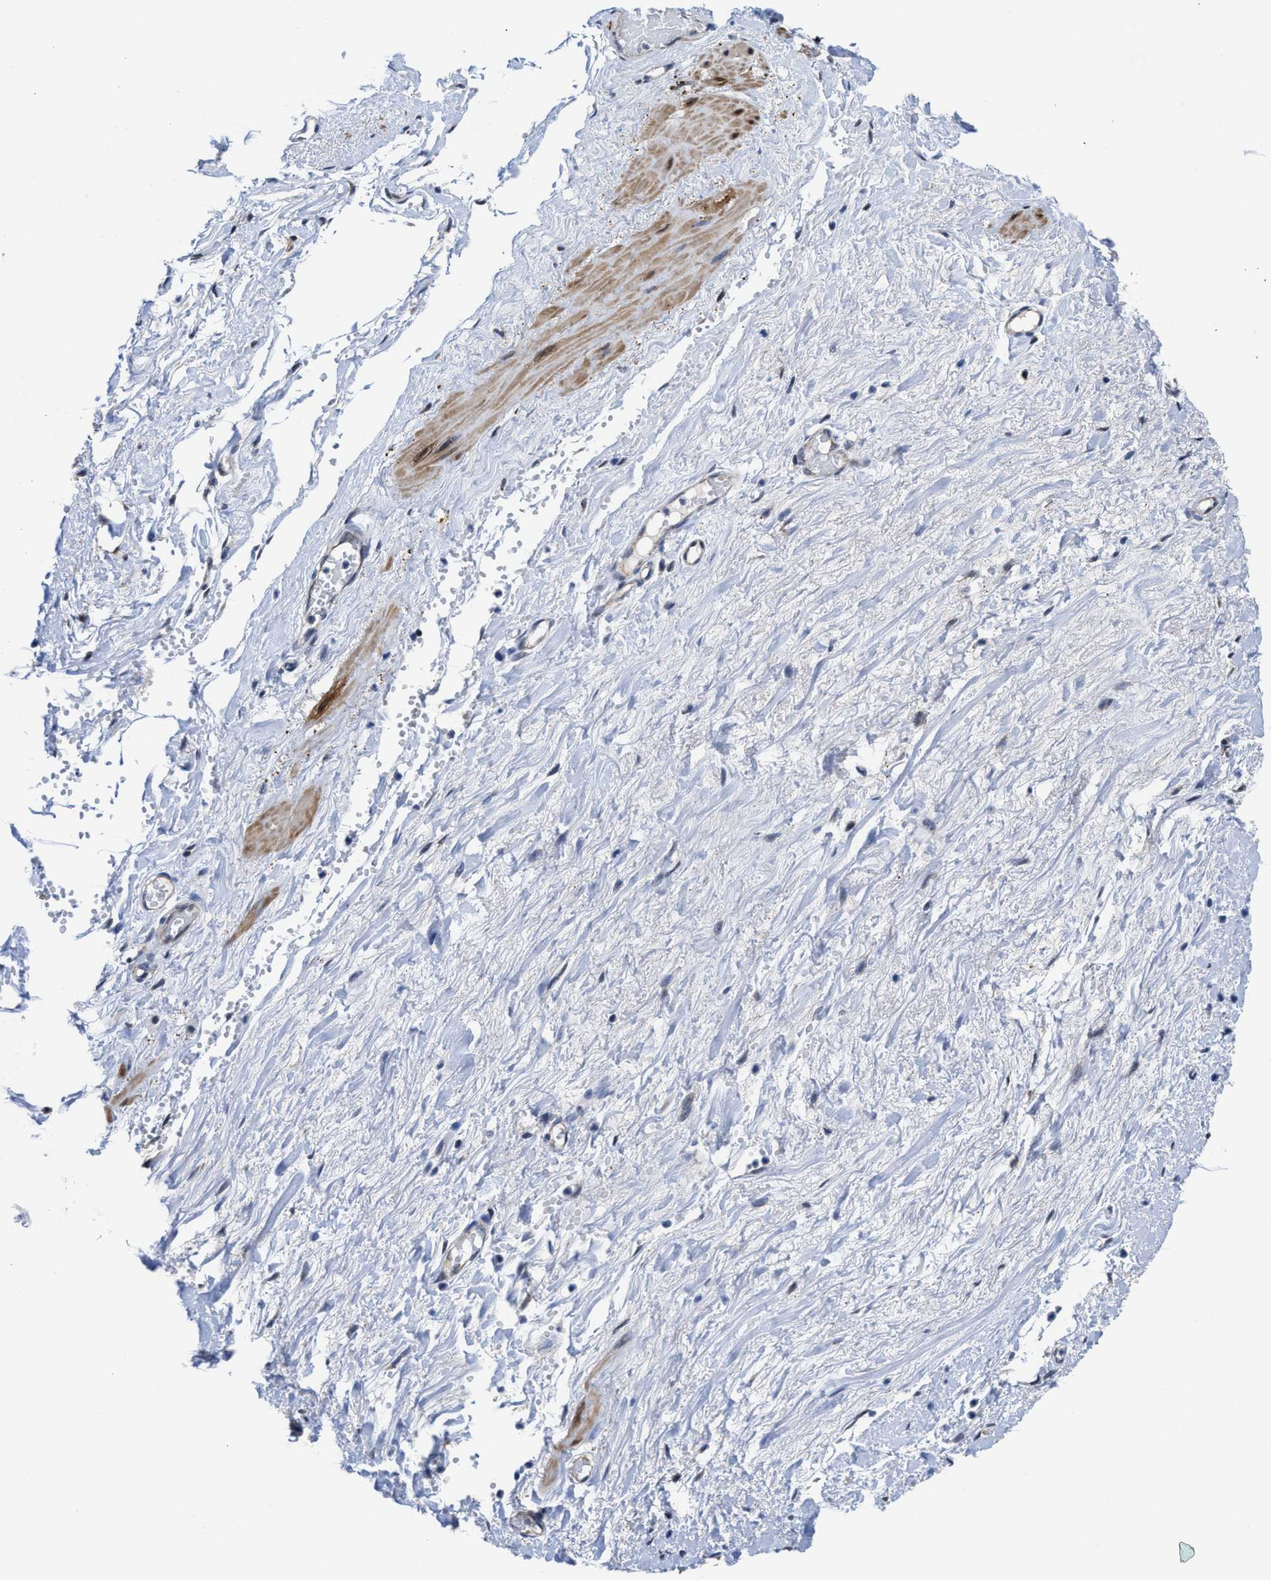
{"staining": {"intensity": "weak", "quantity": "25%-75%", "location": "nuclear"}, "tissue": "adipose tissue", "cell_type": "Adipocytes", "image_type": "normal", "snomed": [{"axis": "morphology", "description": "Normal tissue, NOS"}, {"axis": "topography", "description": "Soft tissue"}], "caption": "High-power microscopy captured an immunohistochemistry (IHC) micrograph of unremarkable adipose tissue, revealing weak nuclear staining in about 25%-75% of adipocytes. The protein of interest is shown in brown color, while the nuclei are stained blue.", "gene": "KIF12", "patient": {"sex": "male", "age": 72}}